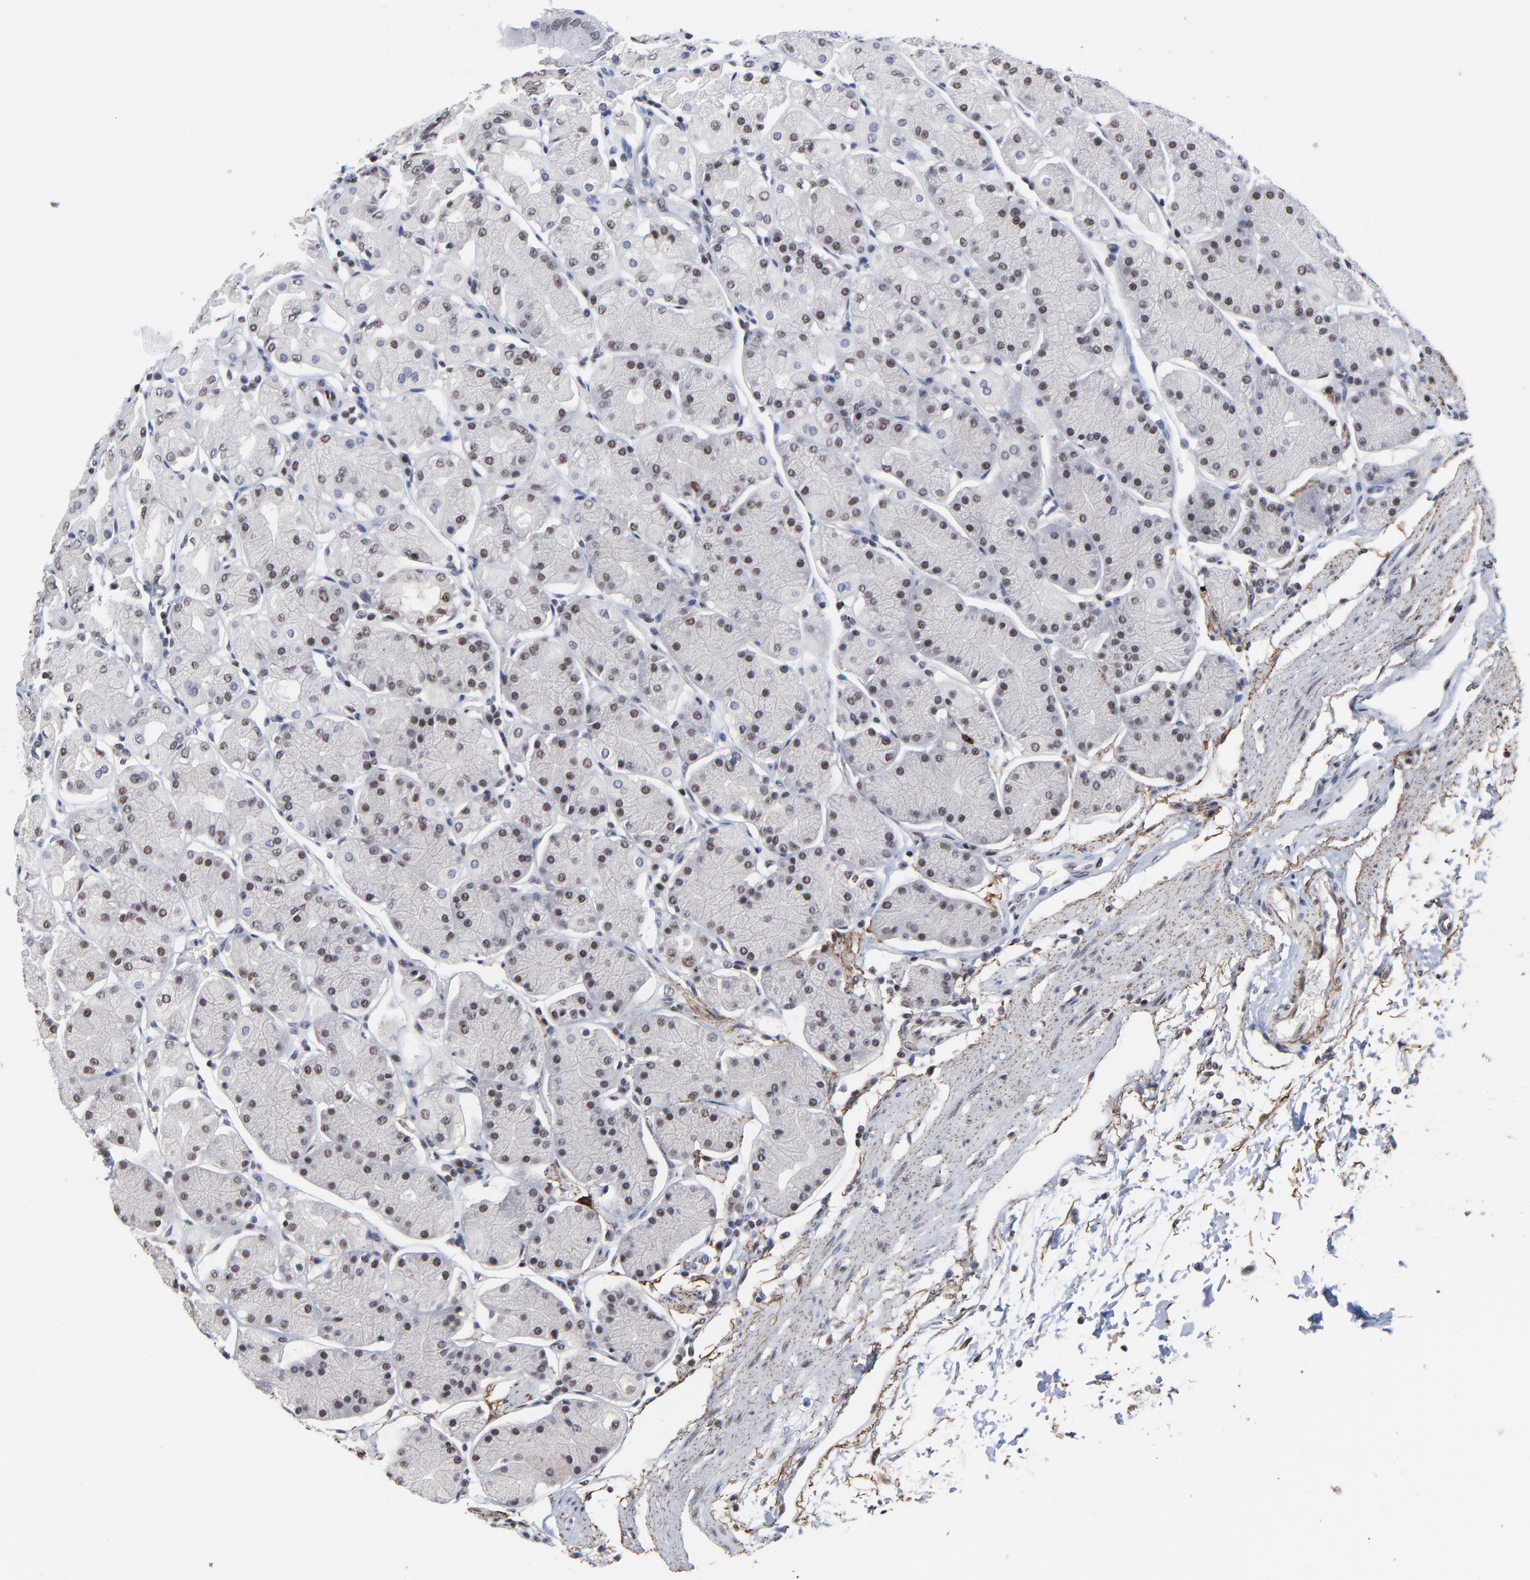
{"staining": {"intensity": "moderate", "quantity": "25%-75%", "location": "nuclear"}, "tissue": "stomach", "cell_type": "Glandular cells", "image_type": "normal", "snomed": [{"axis": "morphology", "description": "Normal tissue, NOS"}, {"axis": "topography", "description": "Stomach, upper"}, {"axis": "topography", "description": "Stomach"}], "caption": "A brown stain labels moderate nuclear staining of a protein in glandular cells of unremarkable stomach. The protein is stained brown, and the nuclei are stained in blue (DAB IHC with brightfield microscopy, high magnification).", "gene": "OGFOD1", "patient": {"sex": "male", "age": 76}}